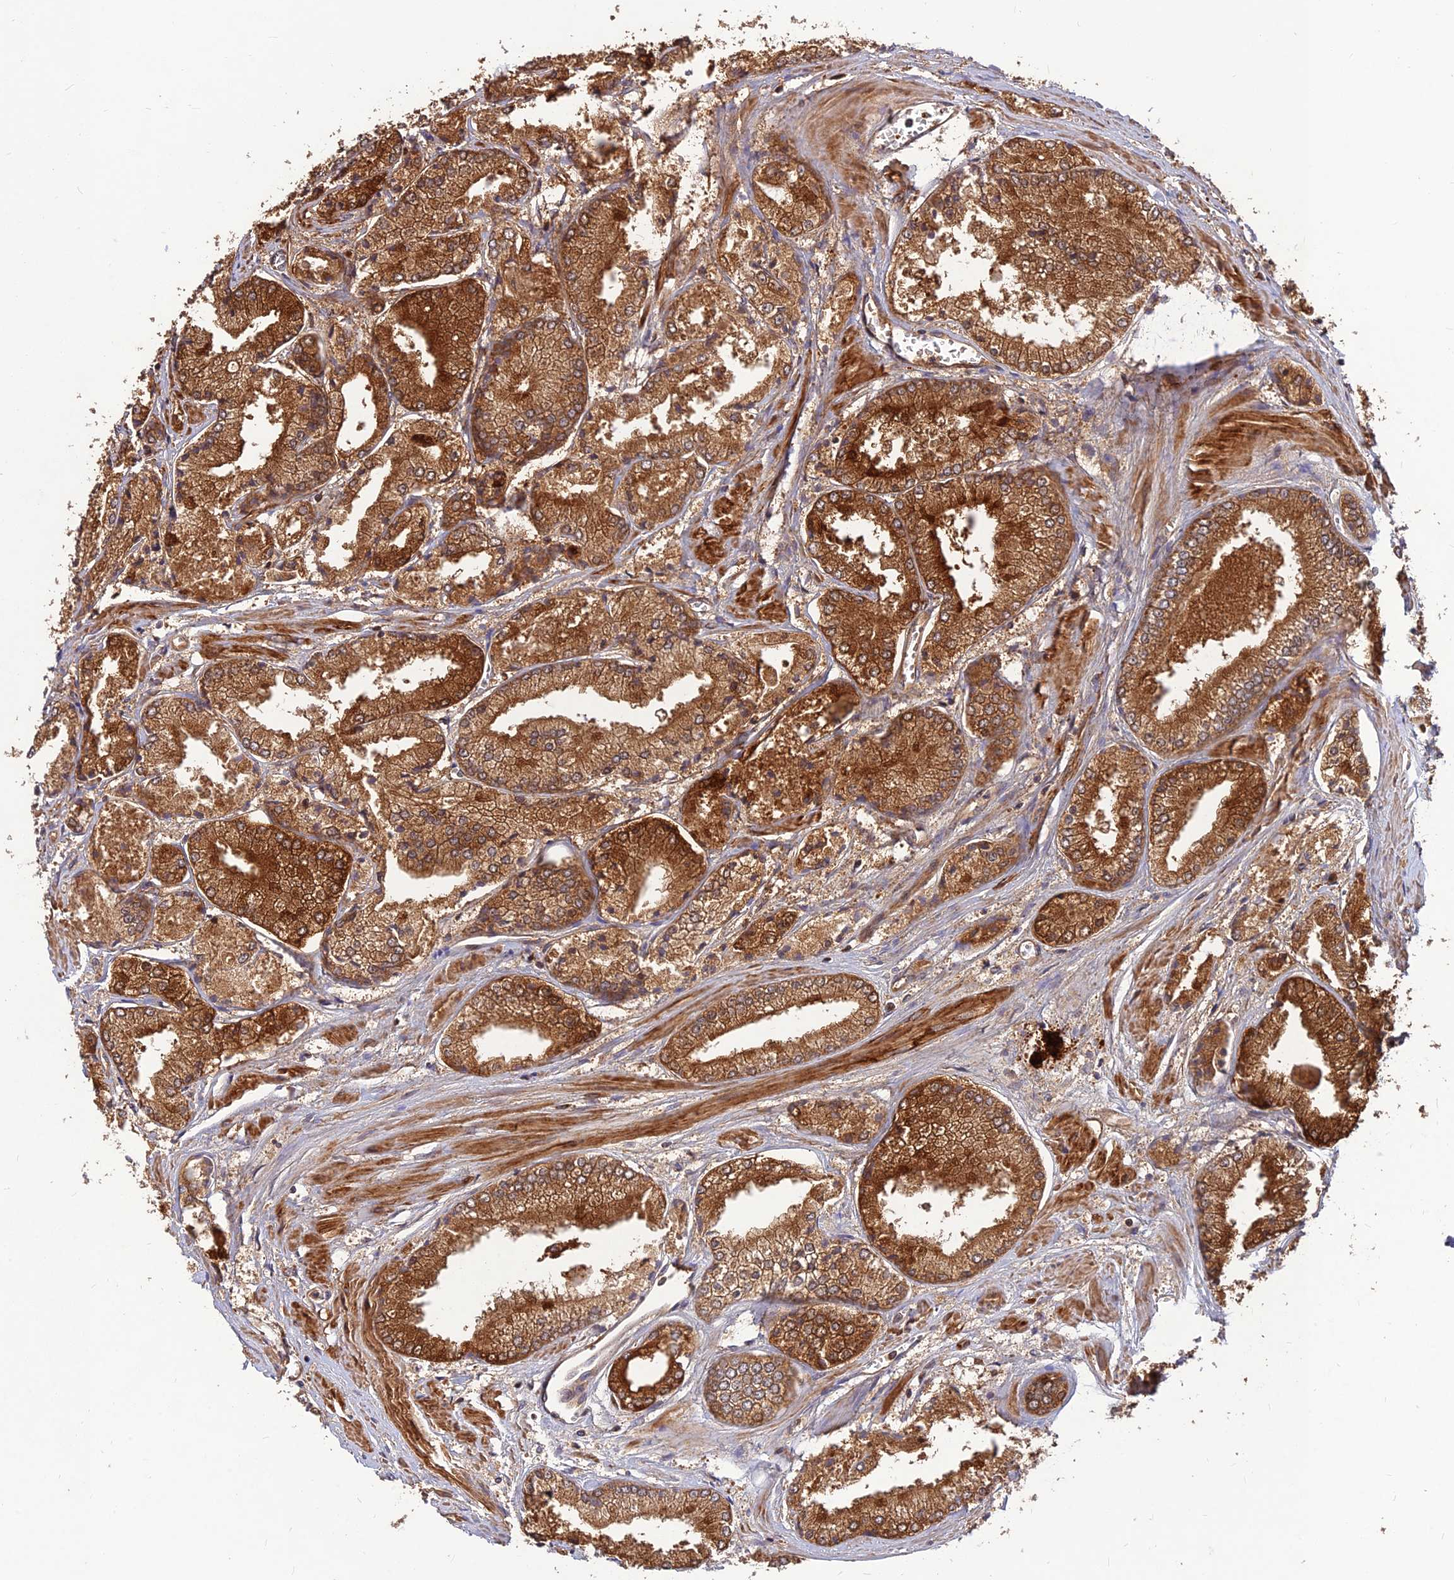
{"staining": {"intensity": "strong", "quantity": ">75%", "location": "cytoplasmic/membranous"}, "tissue": "prostate cancer", "cell_type": "Tumor cells", "image_type": "cancer", "snomed": [{"axis": "morphology", "description": "Adenocarcinoma, Low grade"}, {"axis": "topography", "description": "Prostate"}], "caption": "Human prostate cancer (low-grade adenocarcinoma) stained with a brown dye reveals strong cytoplasmic/membranous positive expression in about >75% of tumor cells.", "gene": "RELCH", "patient": {"sex": "male", "age": 60}}